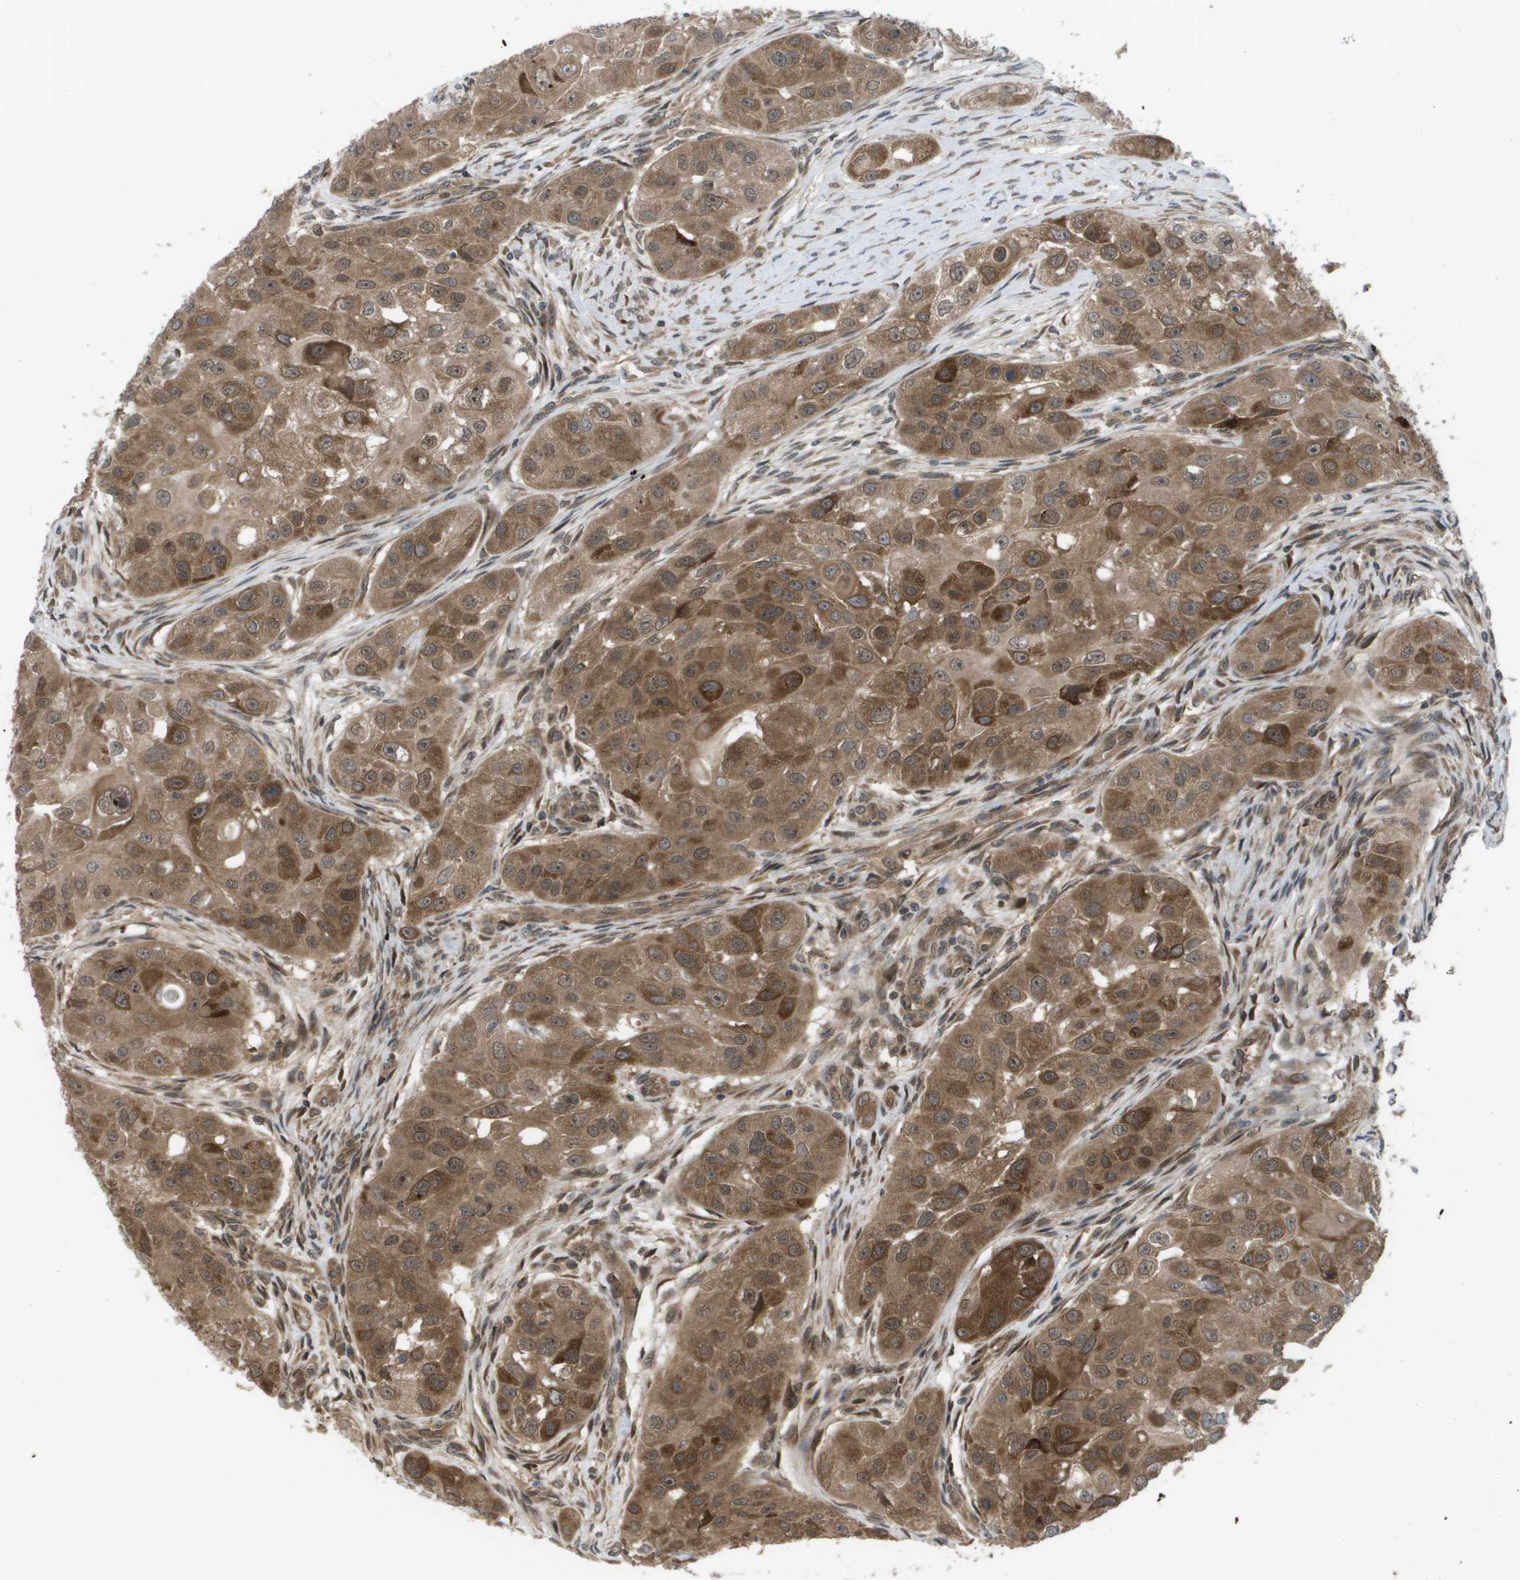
{"staining": {"intensity": "moderate", "quantity": ">75%", "location": "cytoplasmic/membranous,nuclear"}, "tissue": "head and neck cancer", "cell_type": "Tumor cells", "image_type": "cancer", "snomed": [{"axis": "morphology", "description": "Normal tissue, NOS"}, {"axis": "morphology", "description": "Squamous cell carcinoma, NOS"}, {"axis": "topography", "description": "Skeletal muscle"}, {"axis": "topography", "description": "Head-Neck"}], "caption": "The immunohistochemical stain highlights moderate cytoplasmic/membranous and nuclear positivity in tumor cells of squamous cell carcinoma (head and neck) tissue.", "gene": "CTPS2", "patient": {"sex": "male", "age": 51}}